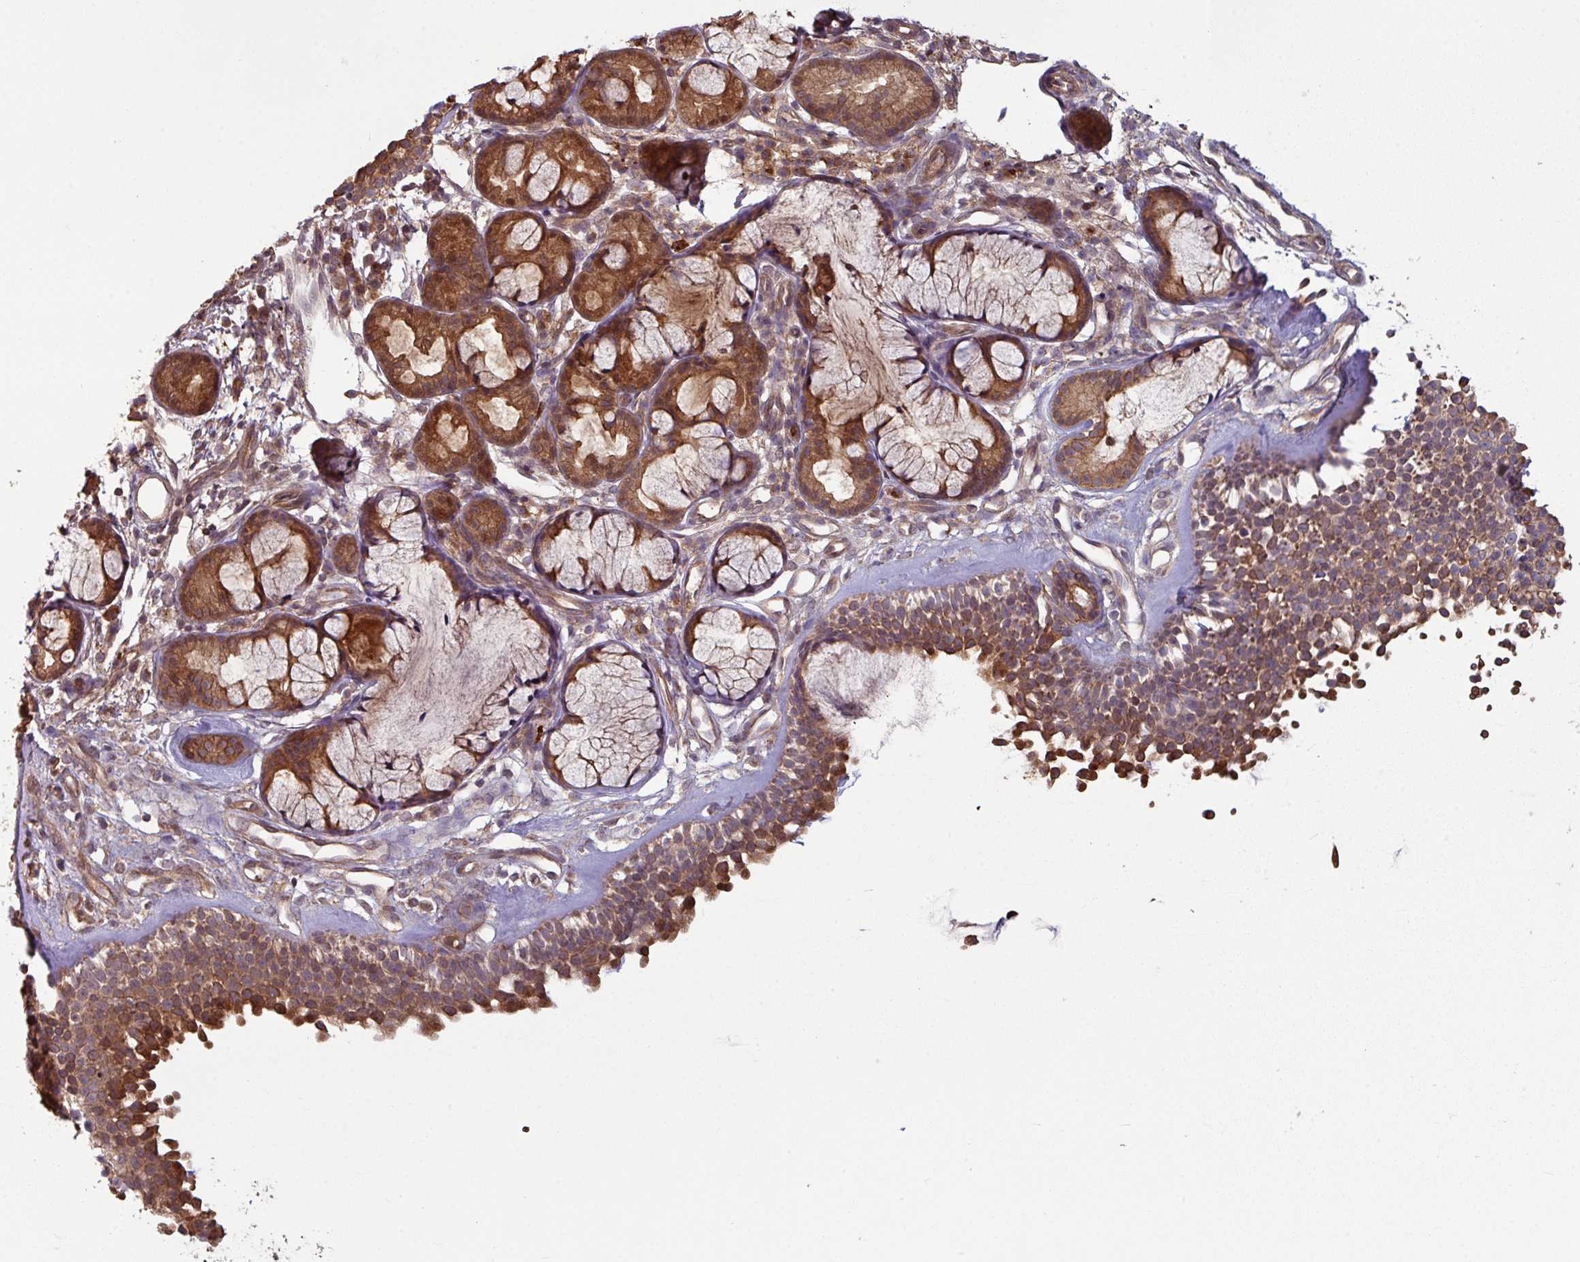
{"staining": {"intensity": "moderate", "quantity": ">75%", "location": "cytoplasmic/membranous"}, "tissue": "nasopharynx", "cell_type": "Respiratory epithelial cells", "image_type": "normal", "snomed": [{"axis": "morphology", "description": "Normal tissue, NOS"}, {"axis": "topography", "description": "Nasopharynx"}], "caption": "Immunohistochemistry (IHC) of benign nasopharynx displays medium levels of moderate cytoplasmic/membranous staining in about >75% of respiratory epithelial cells.", "gene": "NHSL2", "patient": {"sex": "female", "age": 62}}